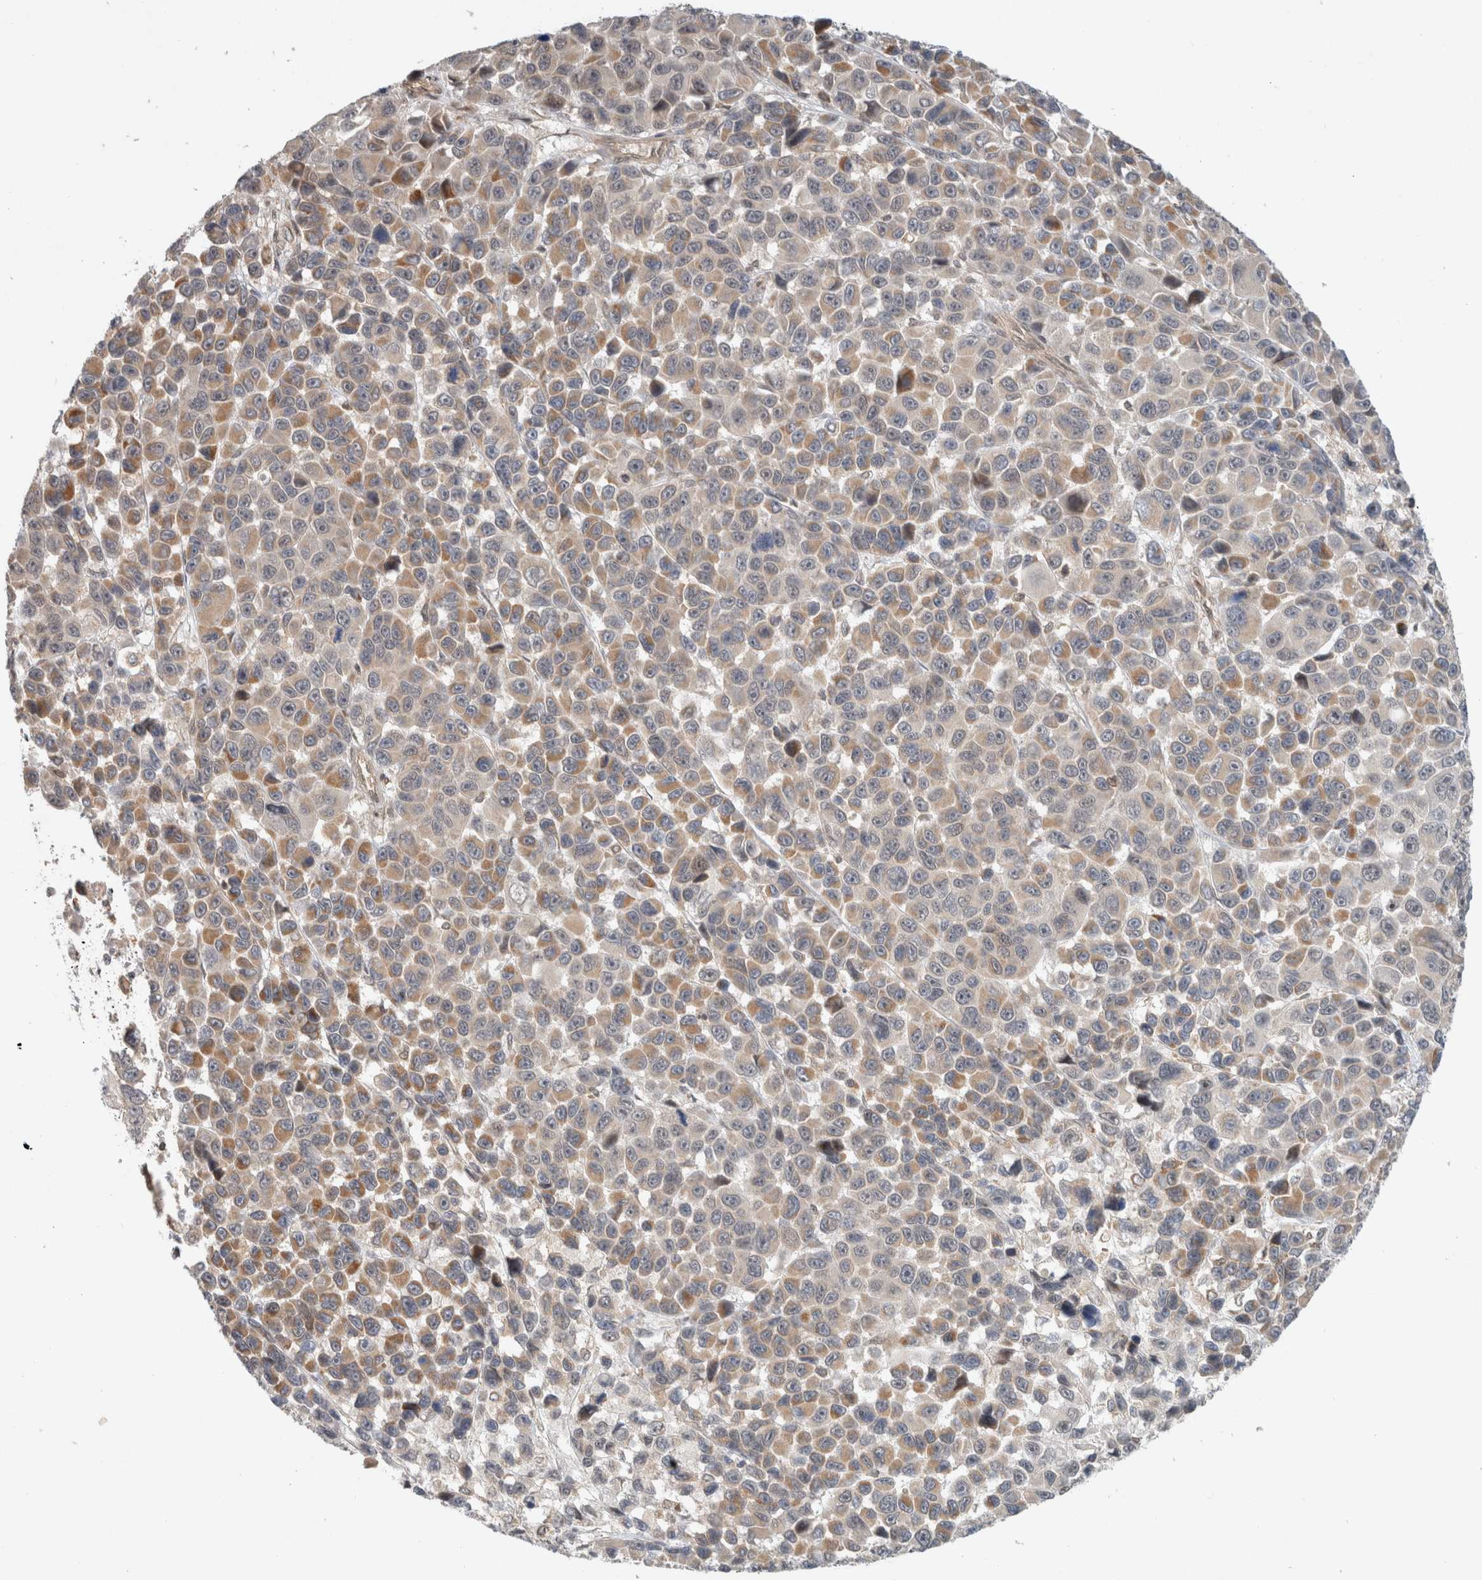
{"staining": {"intensity": "moderate", "quantity": "<25%", "location": "cytoplasmic/membranous"}, "tissue": "melanoma", "cell_type": "Tumor cells", "image_type": "cancer", "snomed": [{"axis": "morphology", "description": "Malignant melanoma, NOS"}, {"axis": "topography", "description": "Skin"}], "caption": "DAB immunohistochemical staining of human melanoma demonstrates moderate cytoplasmic/membranous protein staining in approximately <25% of tumor cells.", "gene": "CAAP1", "patient": {"sex": "male", "age": 53}}